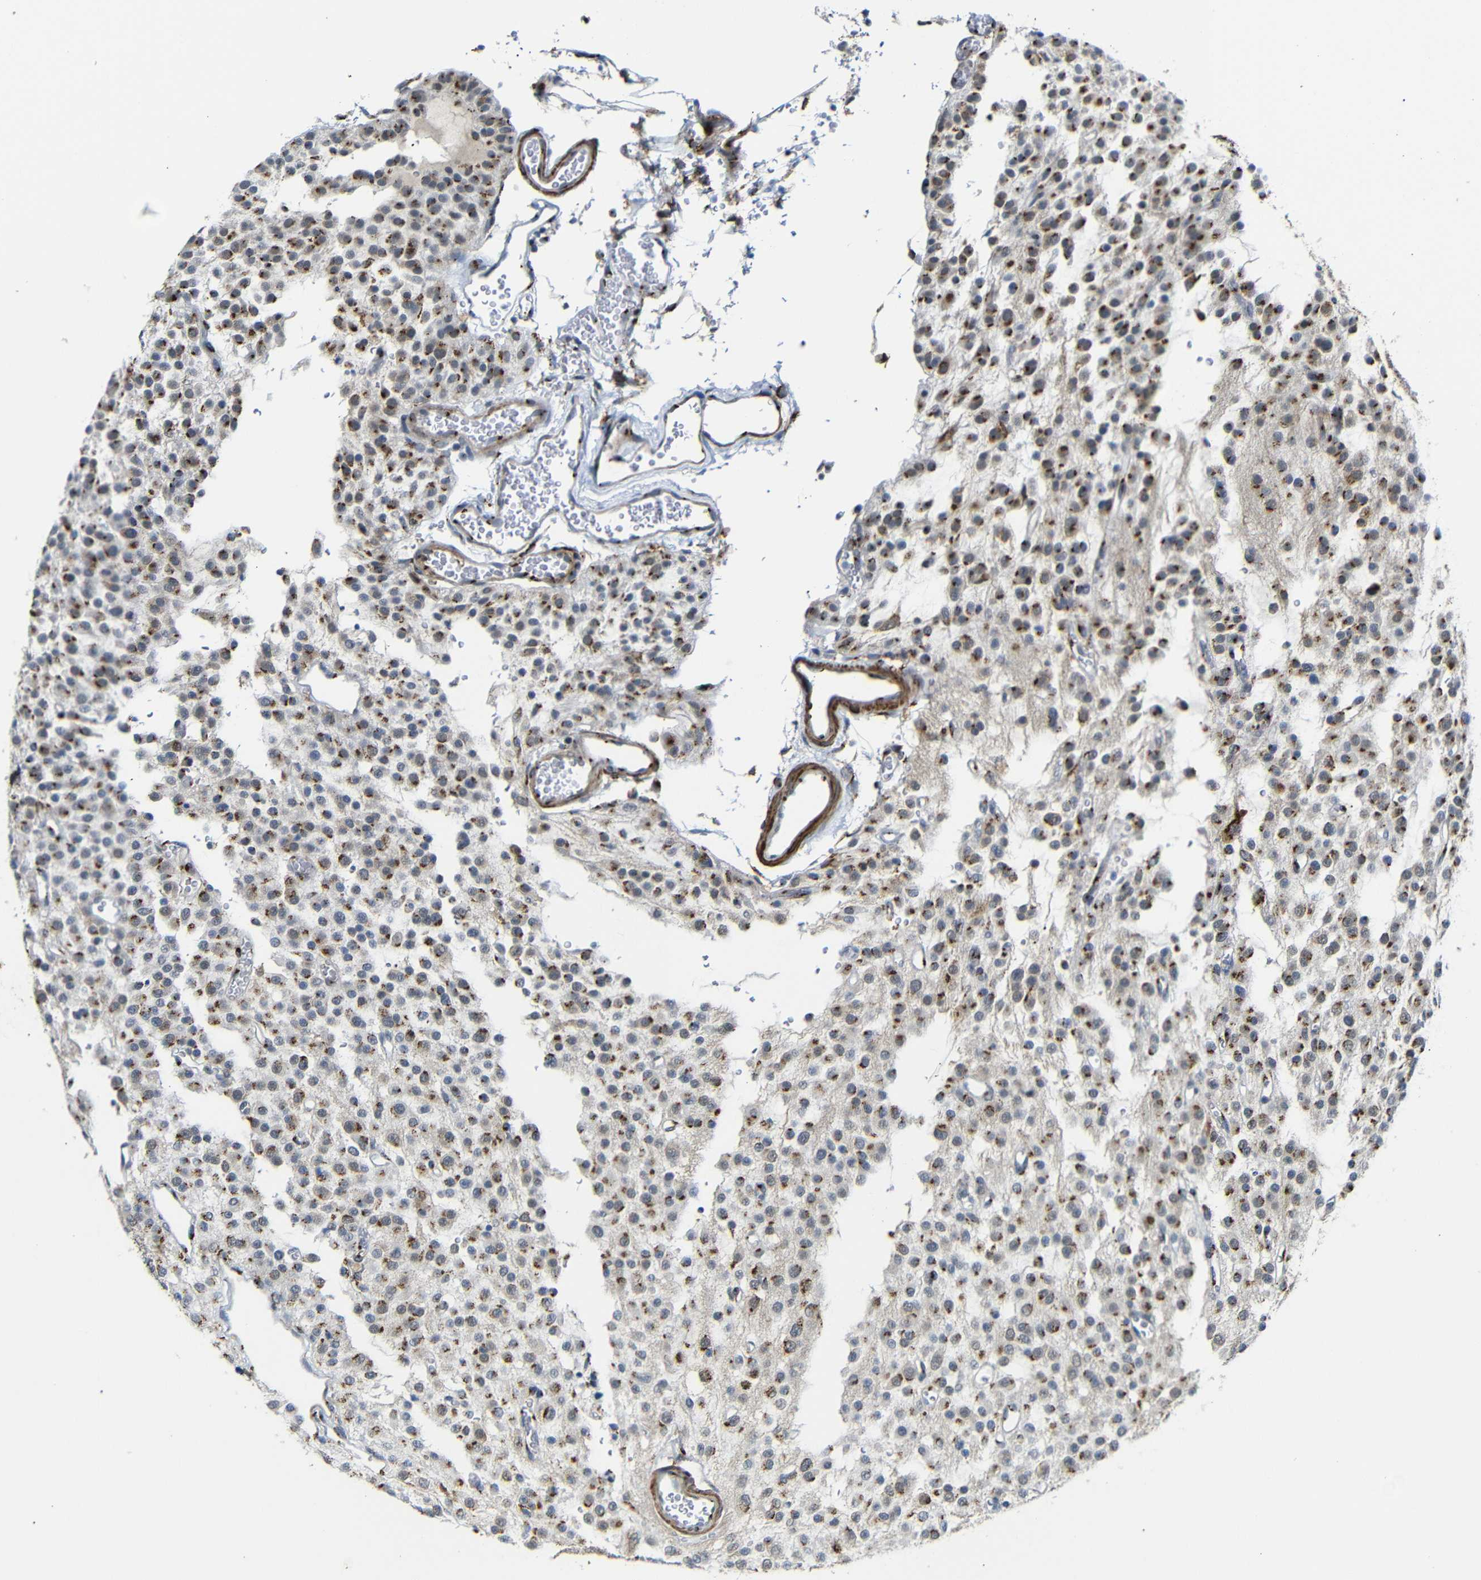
{"staining": {"intensity": "moderate", "quantity": ">75%", "location": "cytoplasmic/membranous"}, "tissue": "glioma", "cell_type": "Tumor cells", "image_type": "cancer", "snomed": [{"axis": "morphology", "description": "Glioma, malignant, Low grade"}, {"axis": "topography", "description": "Brain"}], "caption": "Immunohistochemical staining of low-grade glioma (malignant) exhibits medium levels of moderate cytoplasmic/membranous positivity in approximately >75% of tumor cells. (brown staining indicates protein expression, while blue staining denotes nuclei).", "gene": "TGOLN2", "patient": {"sex": "male", "age": 38}}